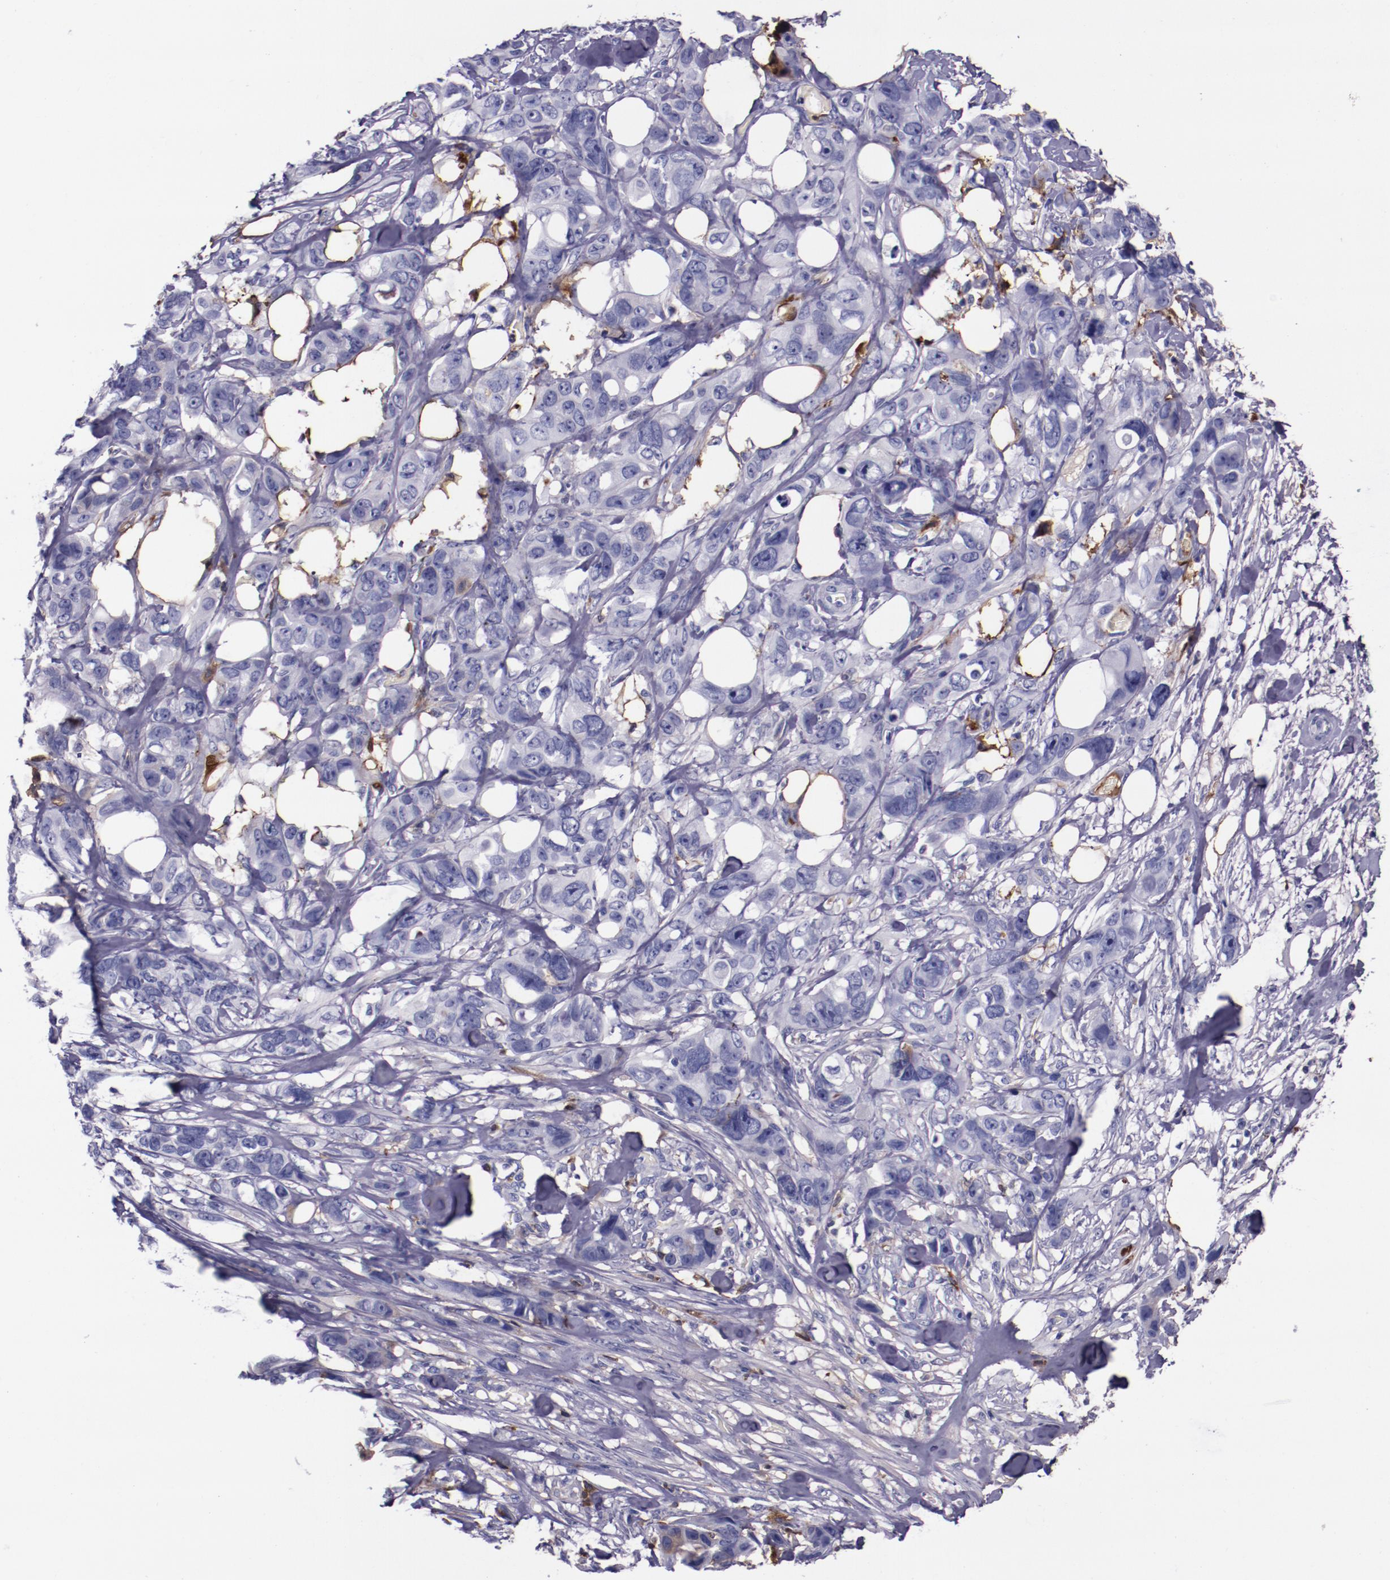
{"staining": {"intensity": "negative", "quantity": "none", "location": "none"}, "tissue": "stomach cancer", "cell_type": "Tumor cells", "image_type": "cancer", "snomed": [{"axis": "morphology", "description": "Adenocarcinoma, NOS"}, {"axis": "topography", "description": "Stomach, upper"}], "caption": "Photomicrograph shows no protein positivity in tumor cells of stomach cancer tissue.", "gene": "APOH", "patient": {"sex": "male", "age": 47}}